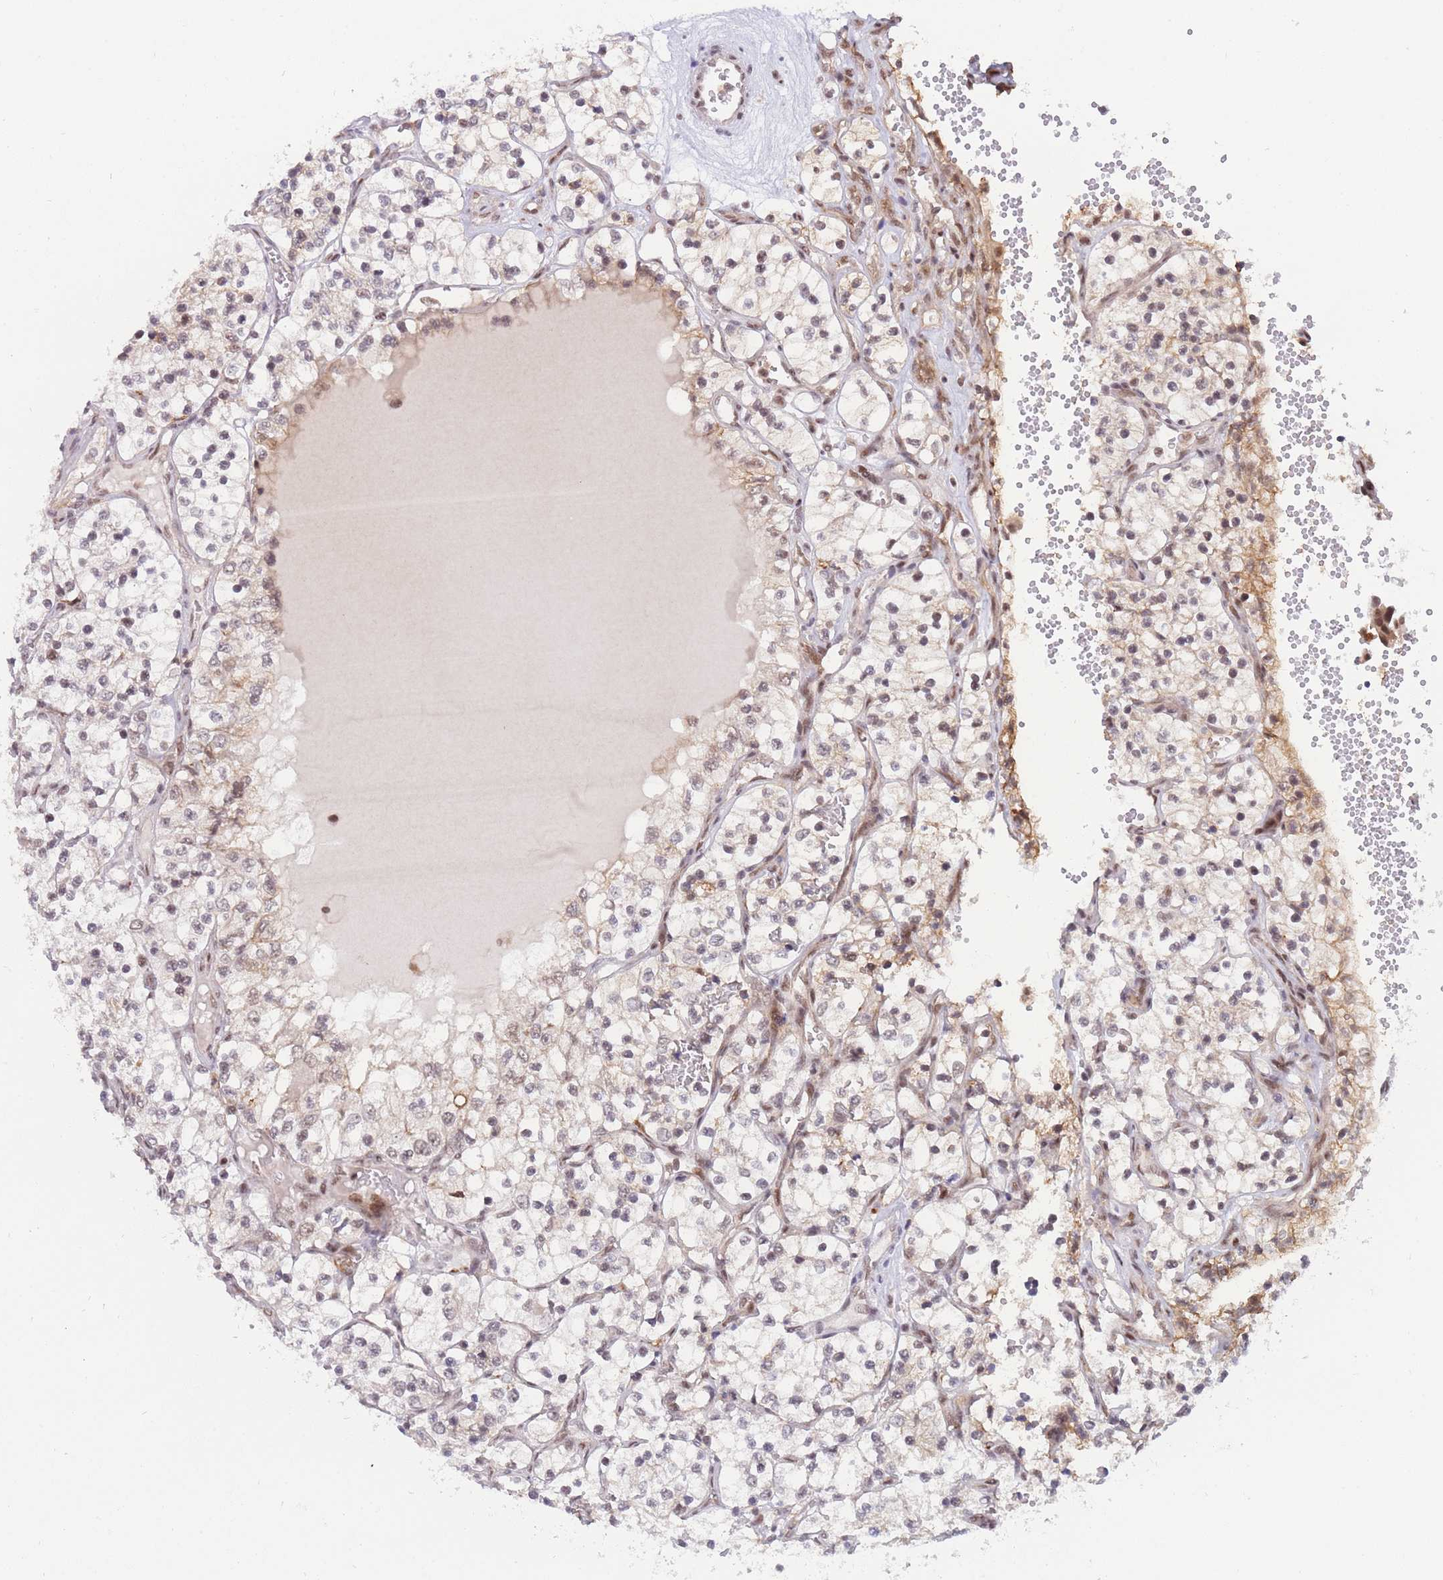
{"staining": {"intensity": "weak", "quantity": "<25%", "location": "nuclear"}, "tissue": "renal cancer", "cell_type": "Tumor cells", "image_type": "cancer", "snomed": [{"axis": "morphology", "description": "Adenocarcinoma, NOS"}, {"axis": "topography", "description": "Kidney"}], "caption": "IHC photomicrograph of neoplastic tissue: renal cancer (adenocarcinoma) stained with DAB (3,3'-diaminobenzidine) reveals no significant protein positivity in tumor cells.", "gene": "BOD1L1", "patient": {"sex": "female", "age": 69}}